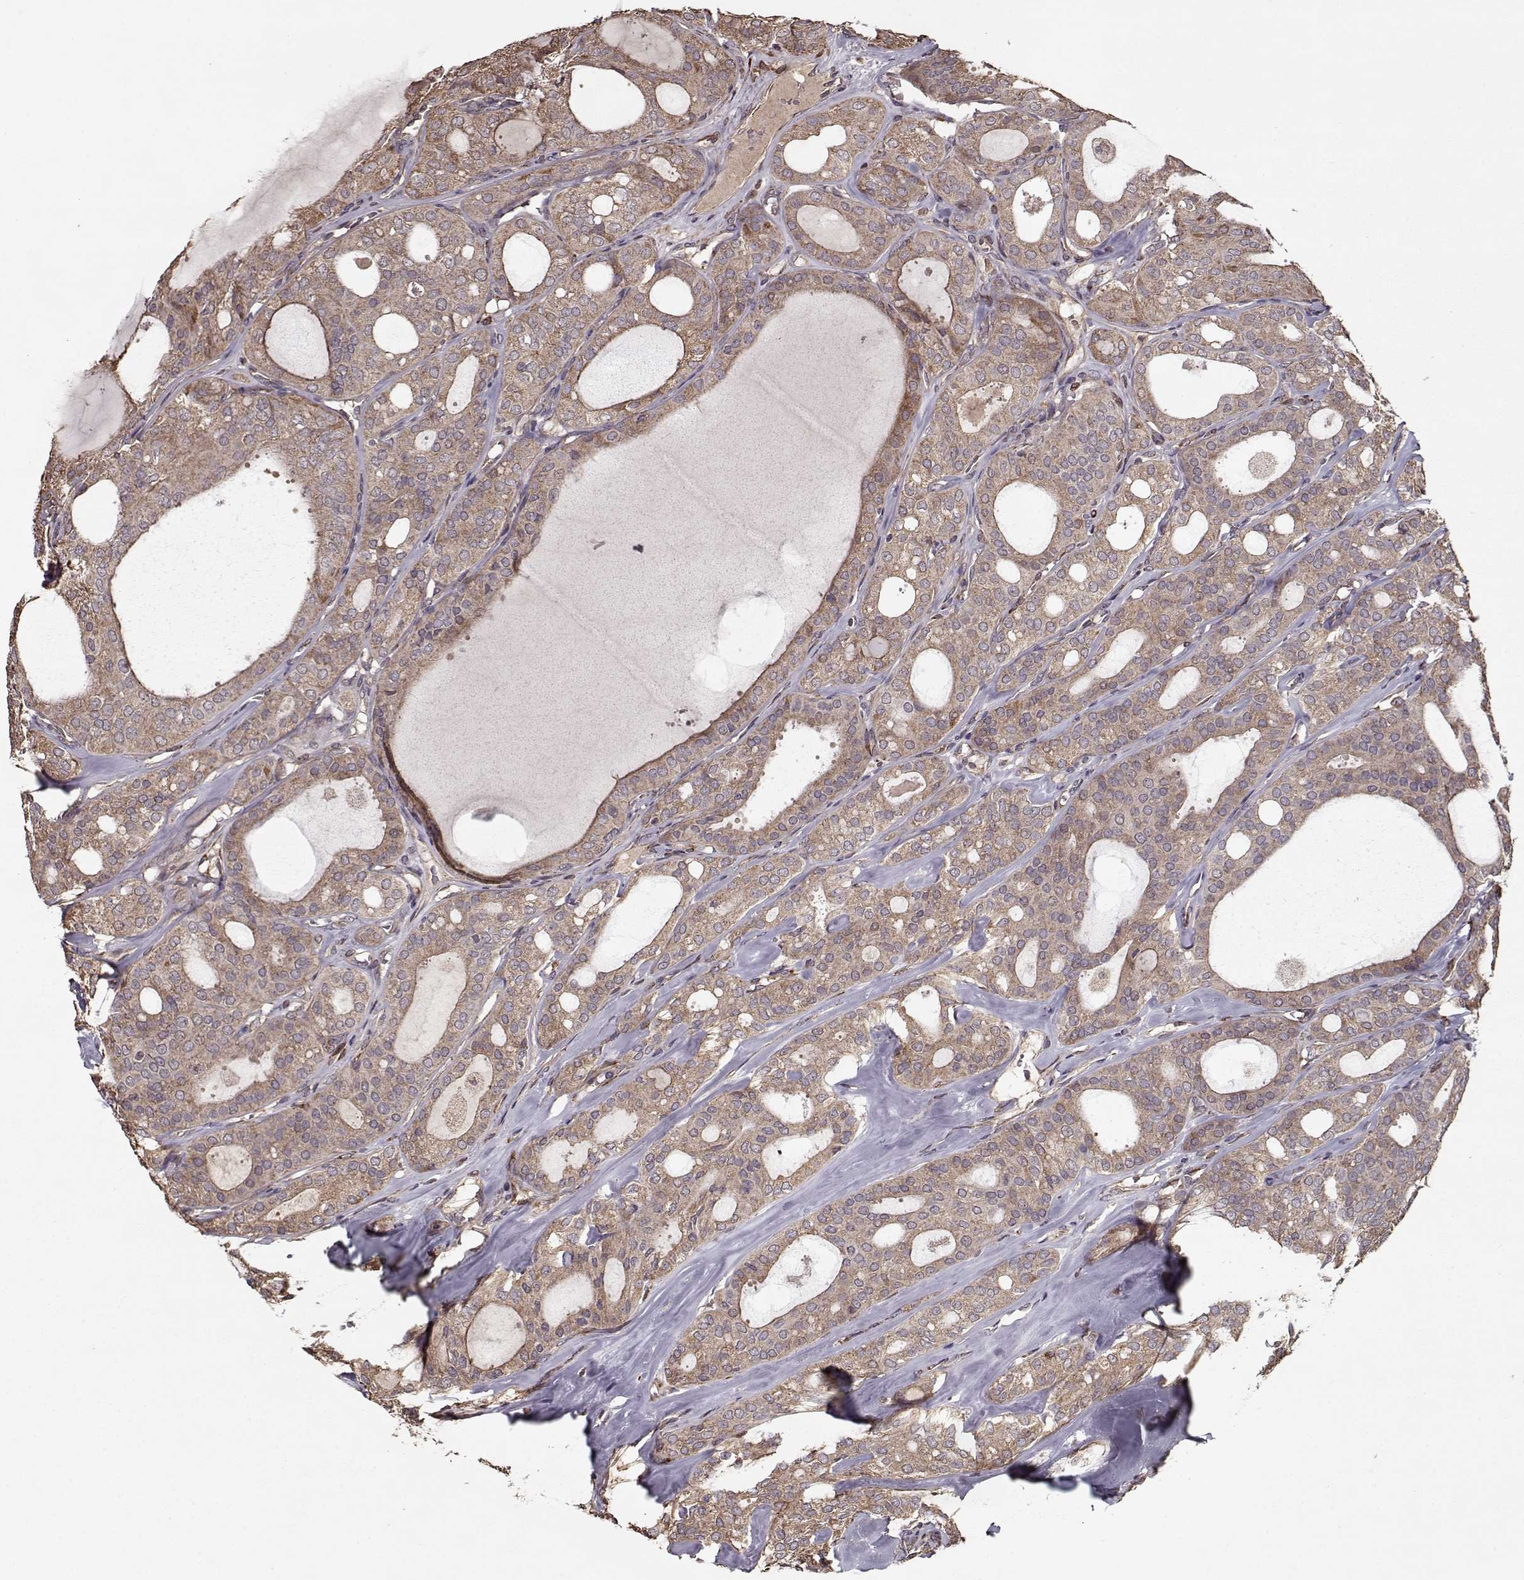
{"staining": {"intensity": "moderate", "quantity": ">75%", "location": "cytoplasmic/membranous"}, "tissue": "thyroid cancer", "cell_type": "Tumor cells", "image_type": "cancer", "snomed": [{"axis": "morphology", "description": "Follicular adenoma carcinoma, NOS"}, {"axis": "topography", "description": "Thyroid gland"}], "caption": "Thyroid cancer (follicular adenoma carcinoma) stained for a protein exhibits moderate cytoplasmic/membranous positivity in tumor cells. The protein is stained brown, and the nuclei are stained in blue (DAB (3,3'-diaminobenzidine) IHC with brightfield microscopy, high magnification).", "gene": "IMMP1L", "patient": {"sex": "male", "age": 75}}